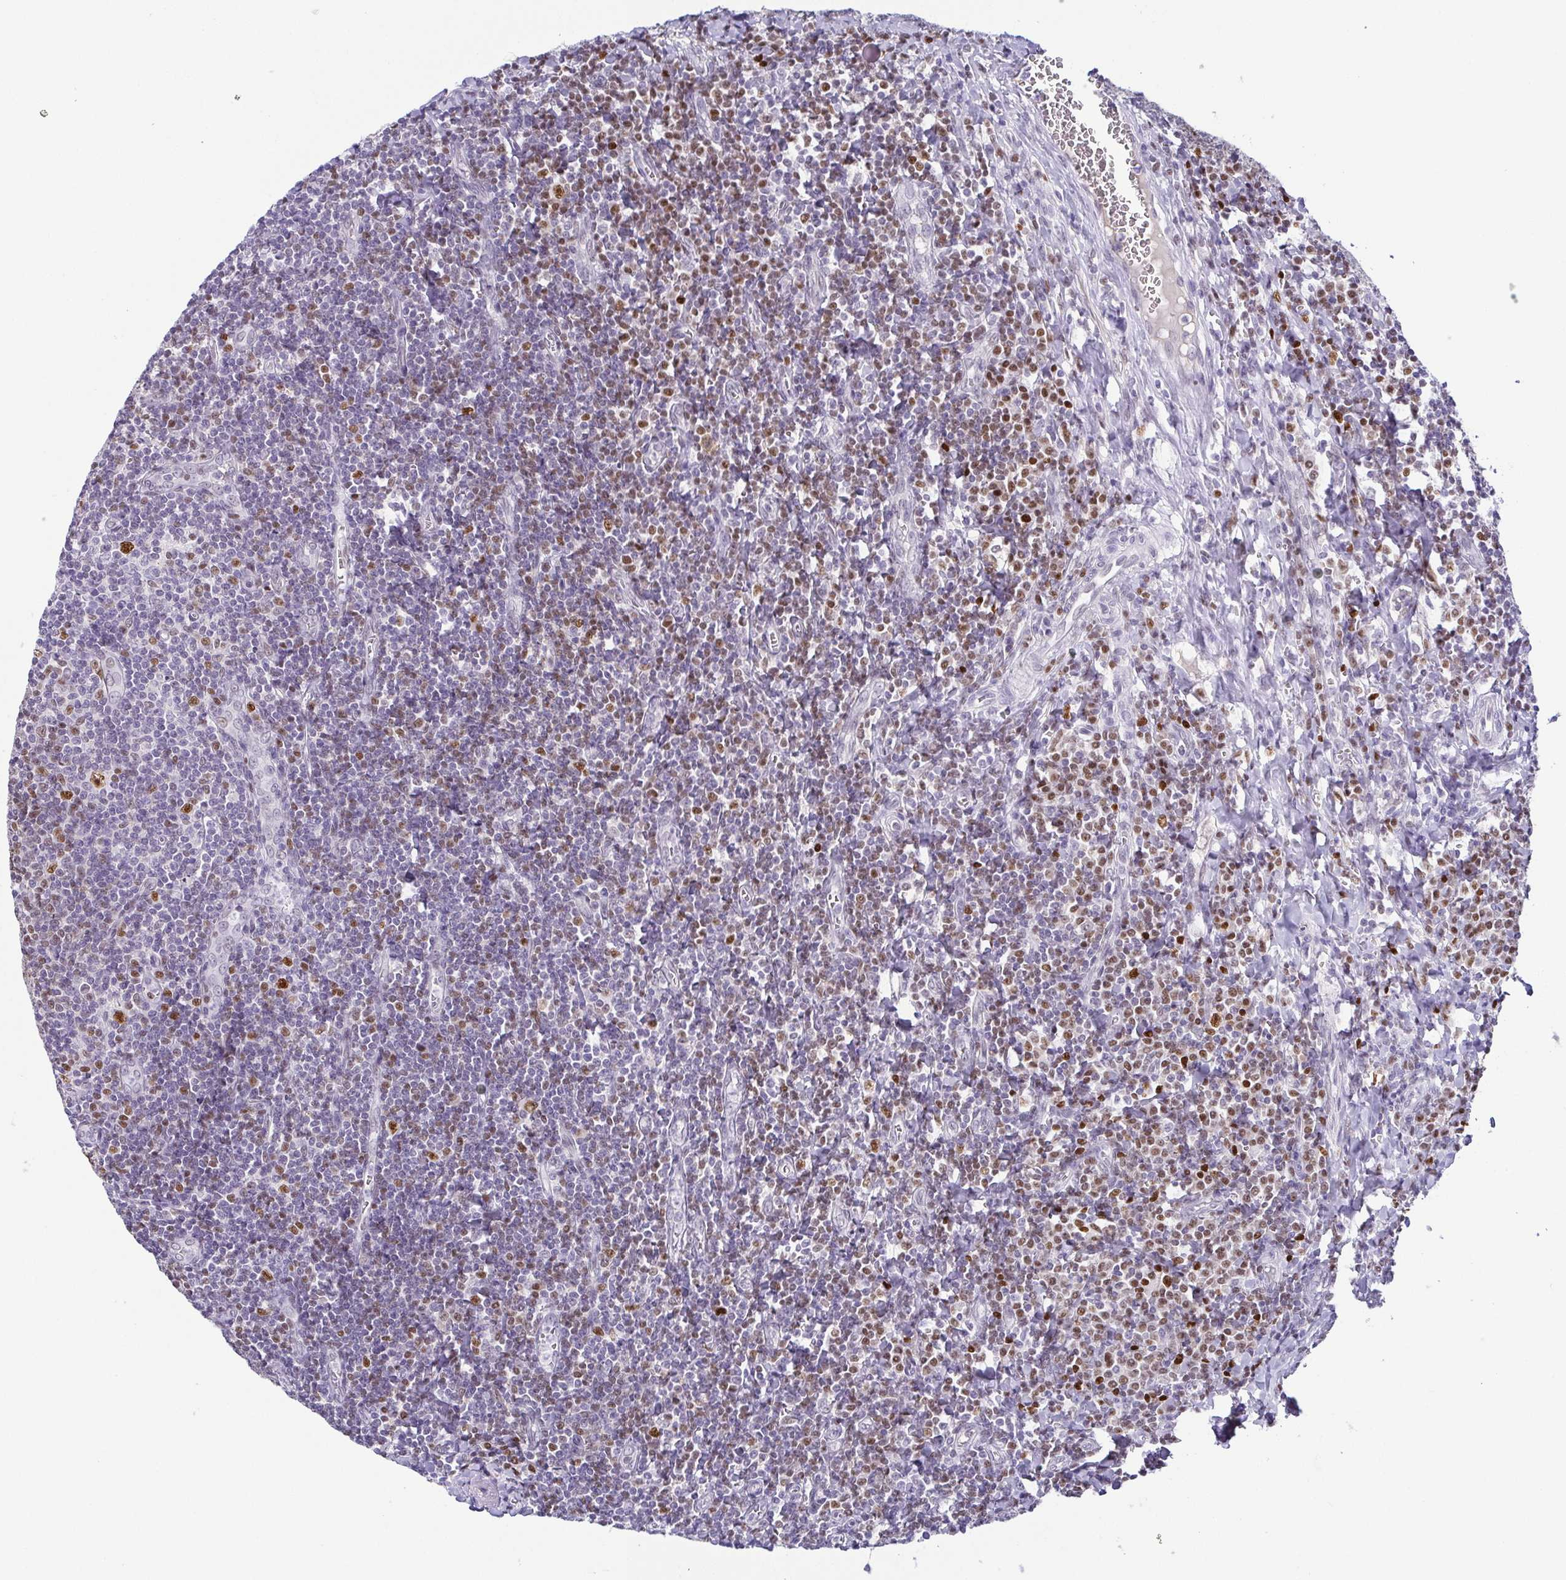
{"staining": {"intensity": "moderate", "quantity": "25%-75%", "location": "nuclear"}, "tissue": "tonsil", "cell_type": "Non-germinal center cells", "image_type": "normal", "snomed": [{"axis": "morphology", "description": "Normal tissue, NOS"}, {"axis": "morphology", "description": "Inflammation, NOS"}, {"axis": "topography", "description": "Tonsil"}], "caption": "DAB immunohistochemical staining of normal tonsil reveals moderate nuclear protein staining in approximately 25%-75% of non-germinal center cells. Nuclei are stained in blue.", "gene": "TCF3", "patient": {"sex": "female", "age": 31}}